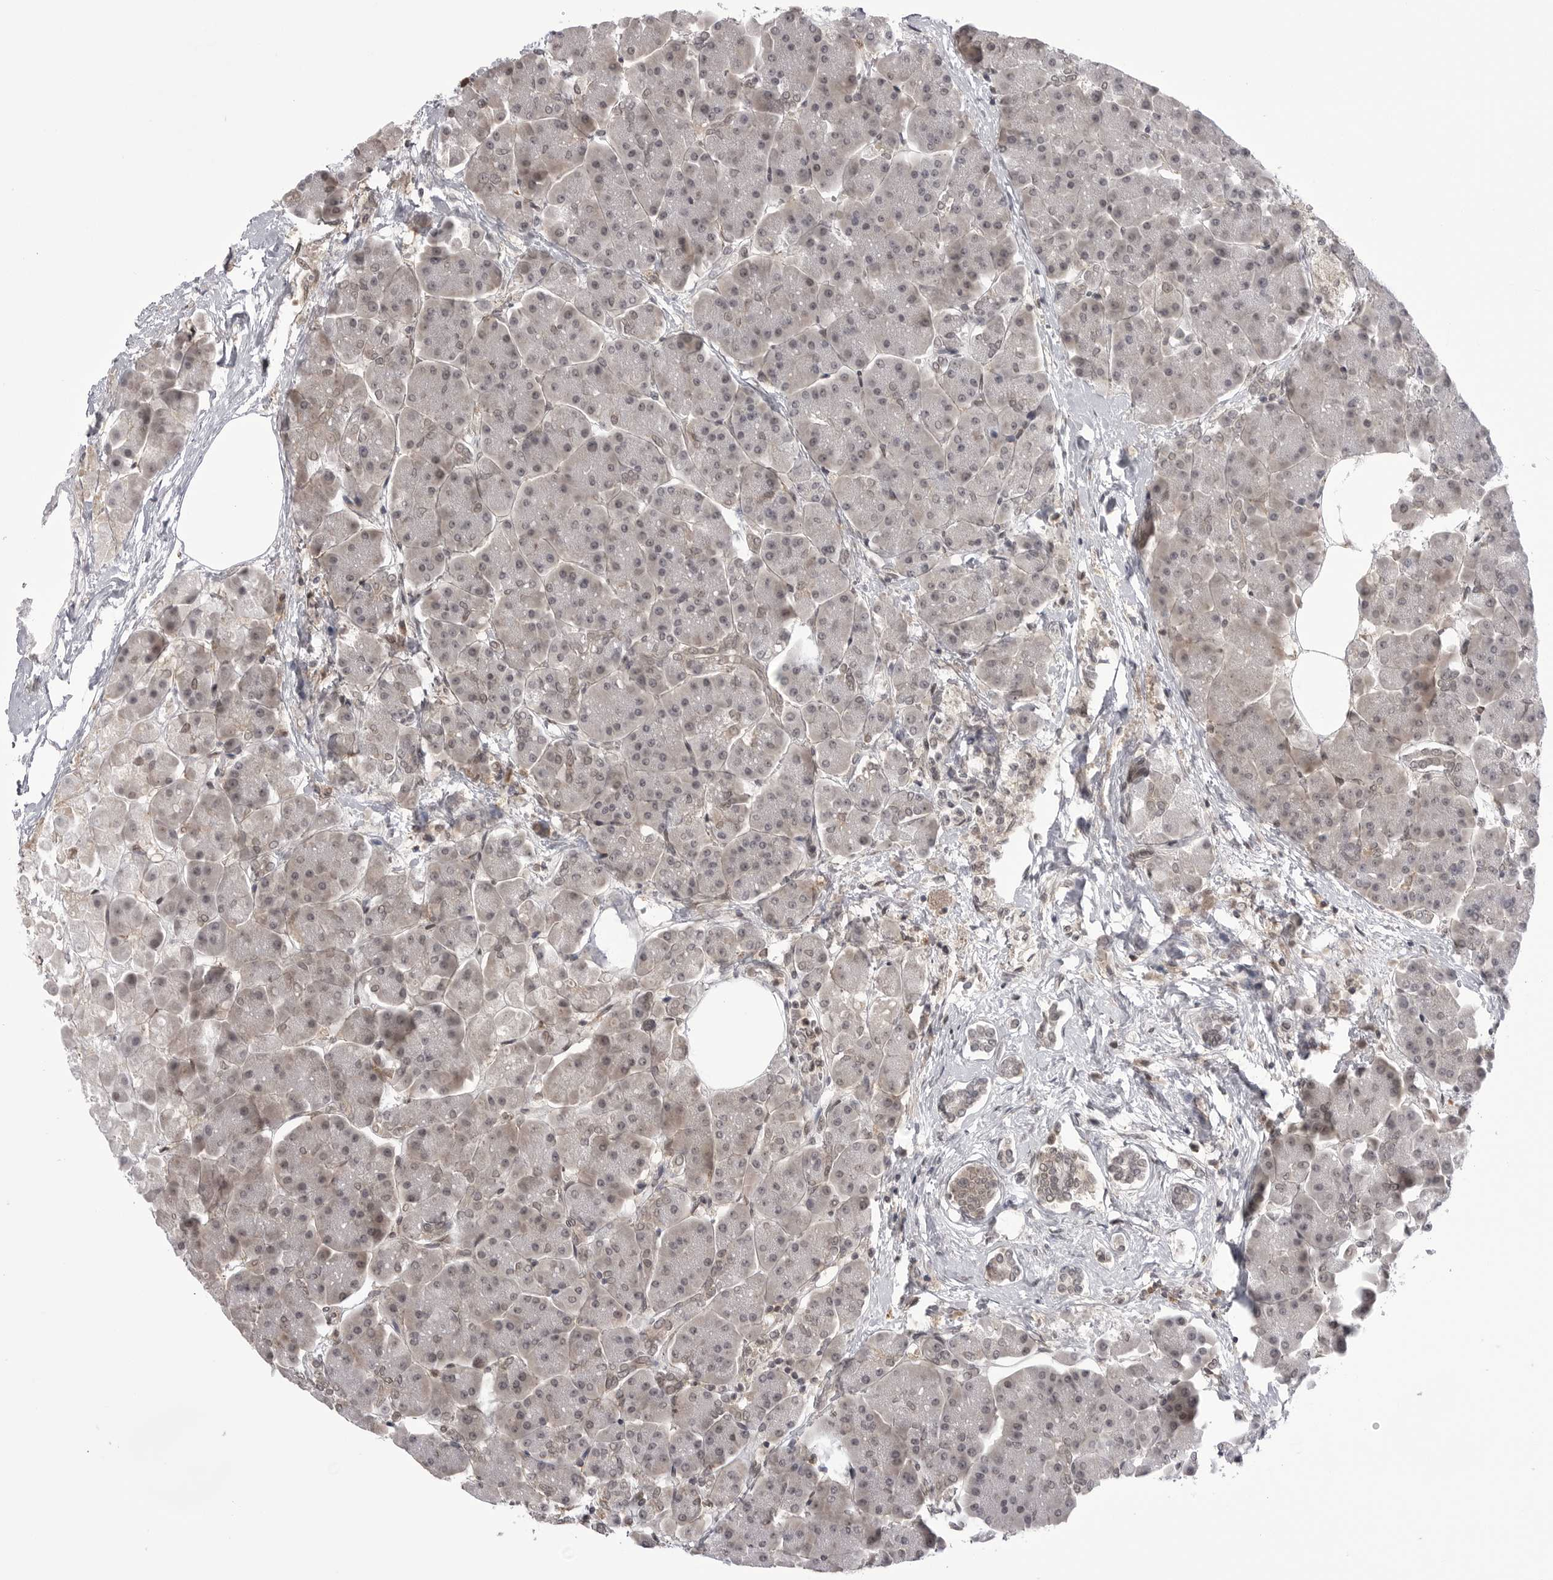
{"staining": {"intensity": "weak", "quantity": "<25%", "location": "nuclear"}, "tissue": "pancreas", "cell_type": "Exocrine glandular cells", "image_type": "normal", "snomed": [{"axis": "morphology", "description": "Normal tissue, NOS"}, {"axis": "topography", "description": "Pancreas"}], "caption": "Exocrine glandular cells show no significant staining in unremarkable pancreas. (Immunohistochemistry, brightfield microscopy, high magnification).", "gene": "PTK2B", "patient": {"sex": "female", "age": 70}}